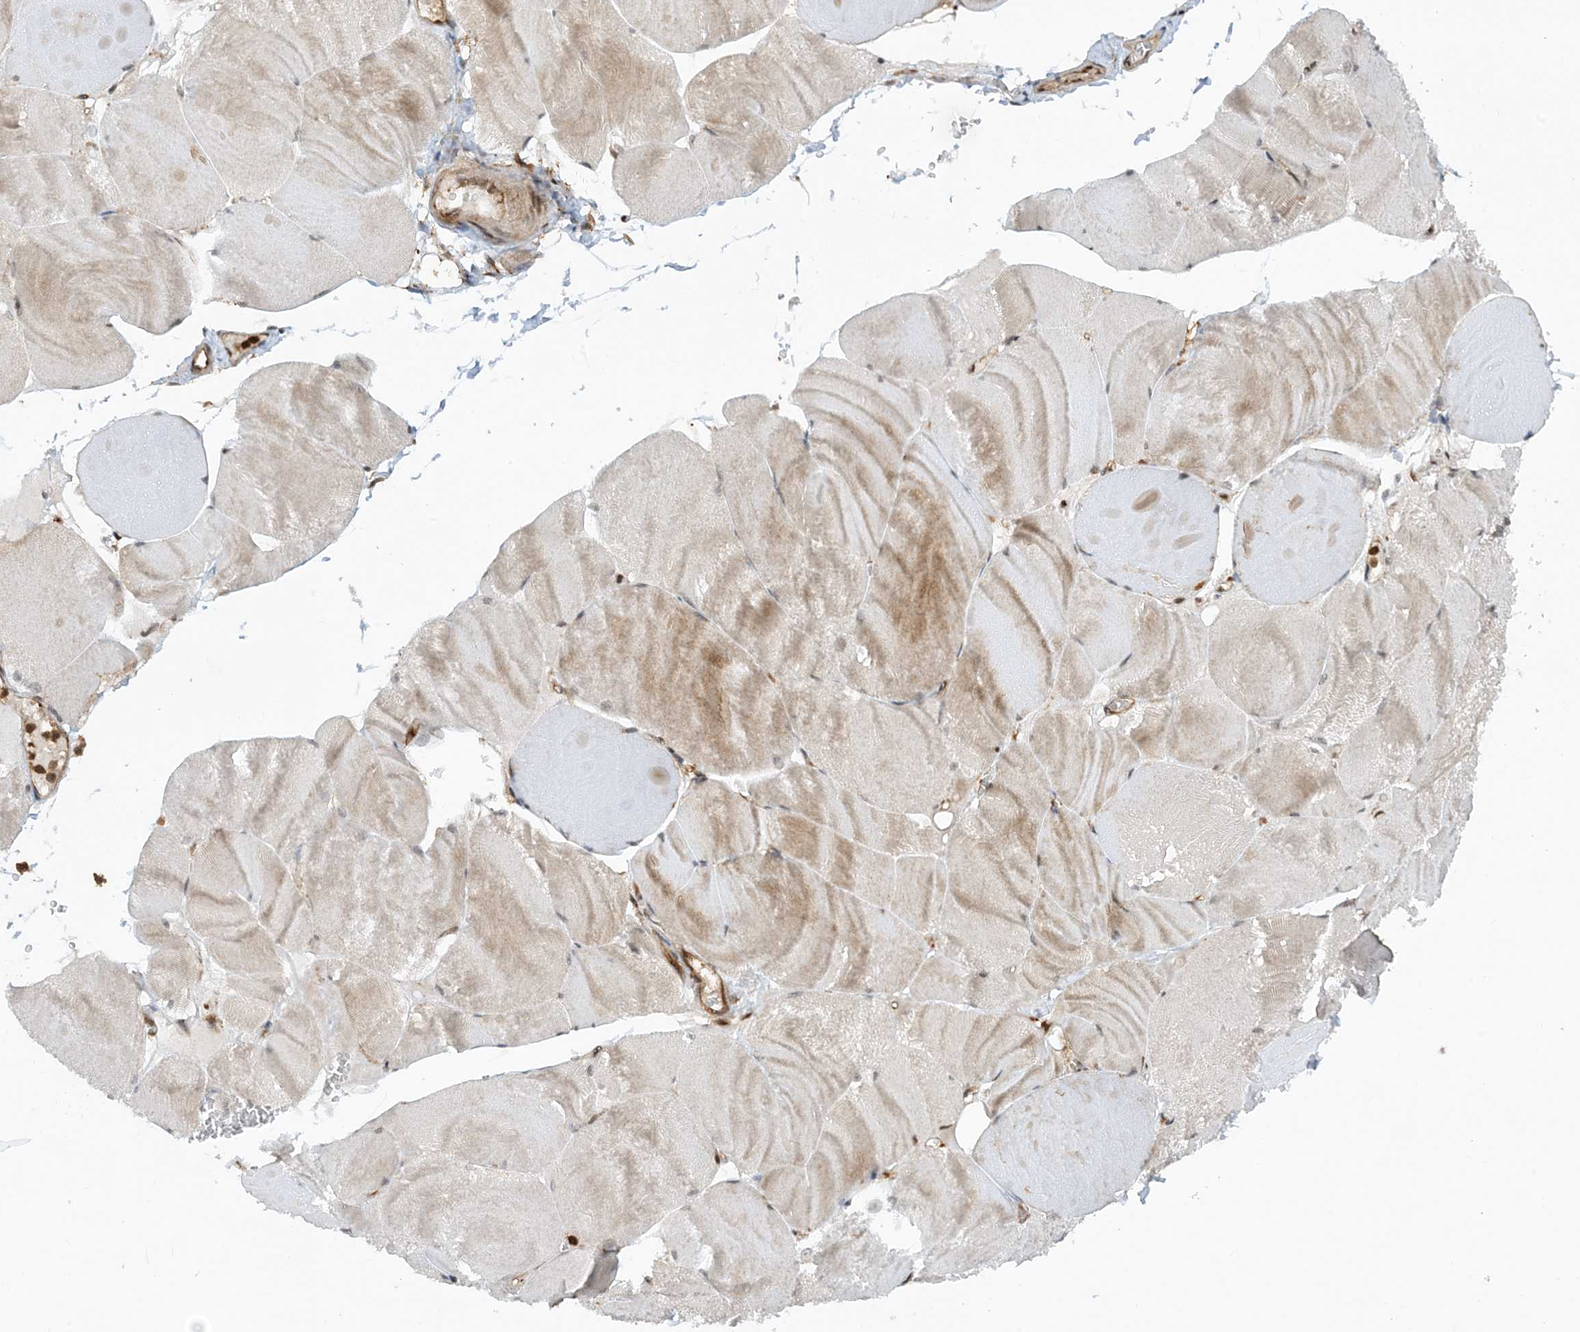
{"staining": {"intensity": "moderate", "quantity": "<25%", "location": "cytoplasmic/membranous"}, "tissue": "skeletal muscle", "cell_type": "Myocytes", "image_type": "normal", "snomed": [{"axis": "morphology", "description": "Normal tissue, NOS"}, {"axis": "morphology", "description": "Basal cell carcinoma"}, {"axis": "topography", "description": "Skeletal muscle"}], "caption": "Brown immunohistochemical staining in normal human skeletal muscle exhibits moderate cytoplasmic/membranous staining in approximately <25% of myocytes.", "gene": "CERT1", "patient": {"sex": "female", "age": 64}}